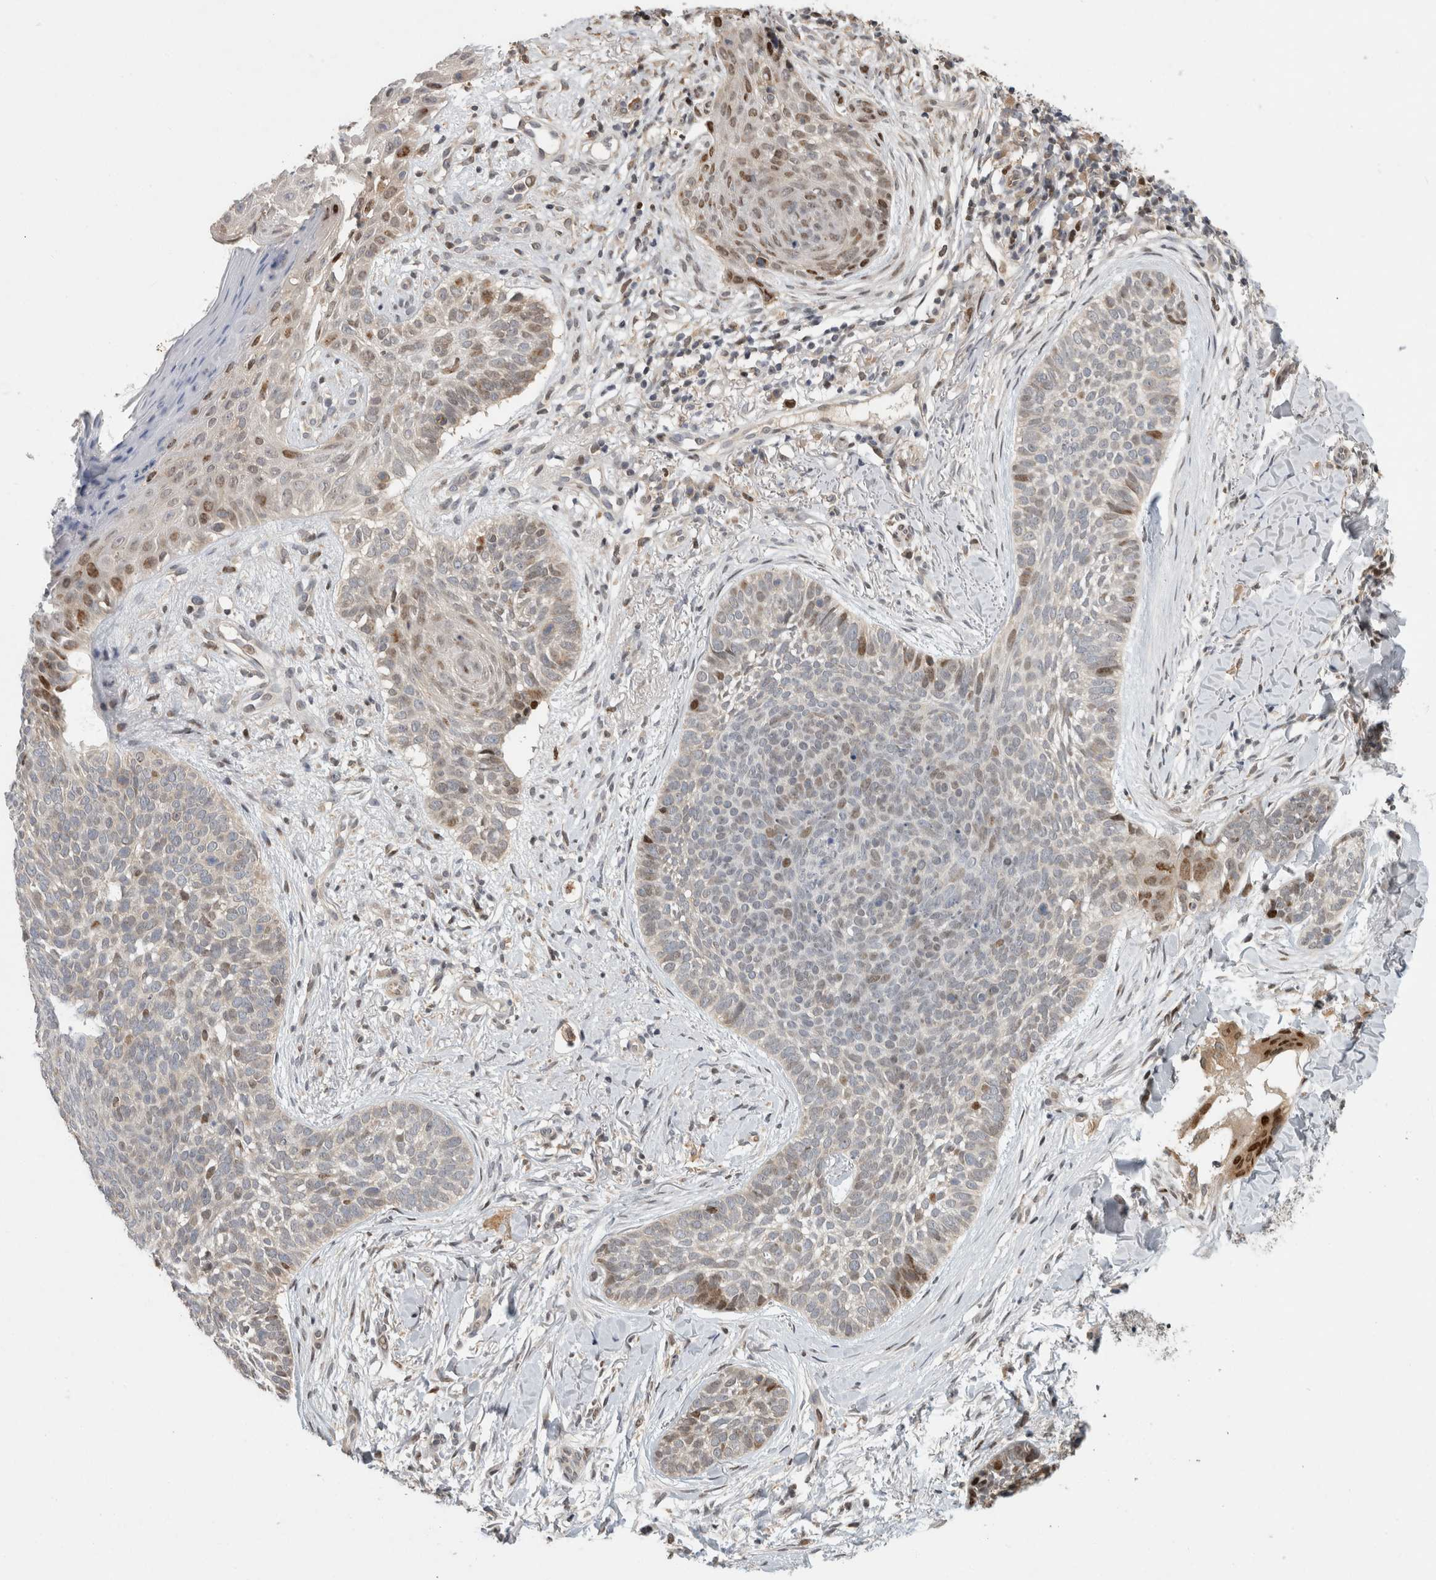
{"staining": {"intensity": "moderate", "quantity": "<25%", "location": "nuclear"}, "tissue": "skin cancer", "cell_type": "Tumor cells", "image_type": "cancer", "snomed": [{"axis": "morphology", "description": "Normal tissue, NOS"}, {"axis": "morphology", "description": "Basal cell carcinoma"}, {"axis": "topography", "description": "Skin"}], "caption": "Immunohistochemistry (IHC) (DAB (3,3'-diaminobenzidine)) staining of human basal cell carcinoma (skin) shows moderate nuclear protein positivity in about <25% of tumor cells.", "gene": "C8orf58", "patient": {"sex": "male", "age": 67}}